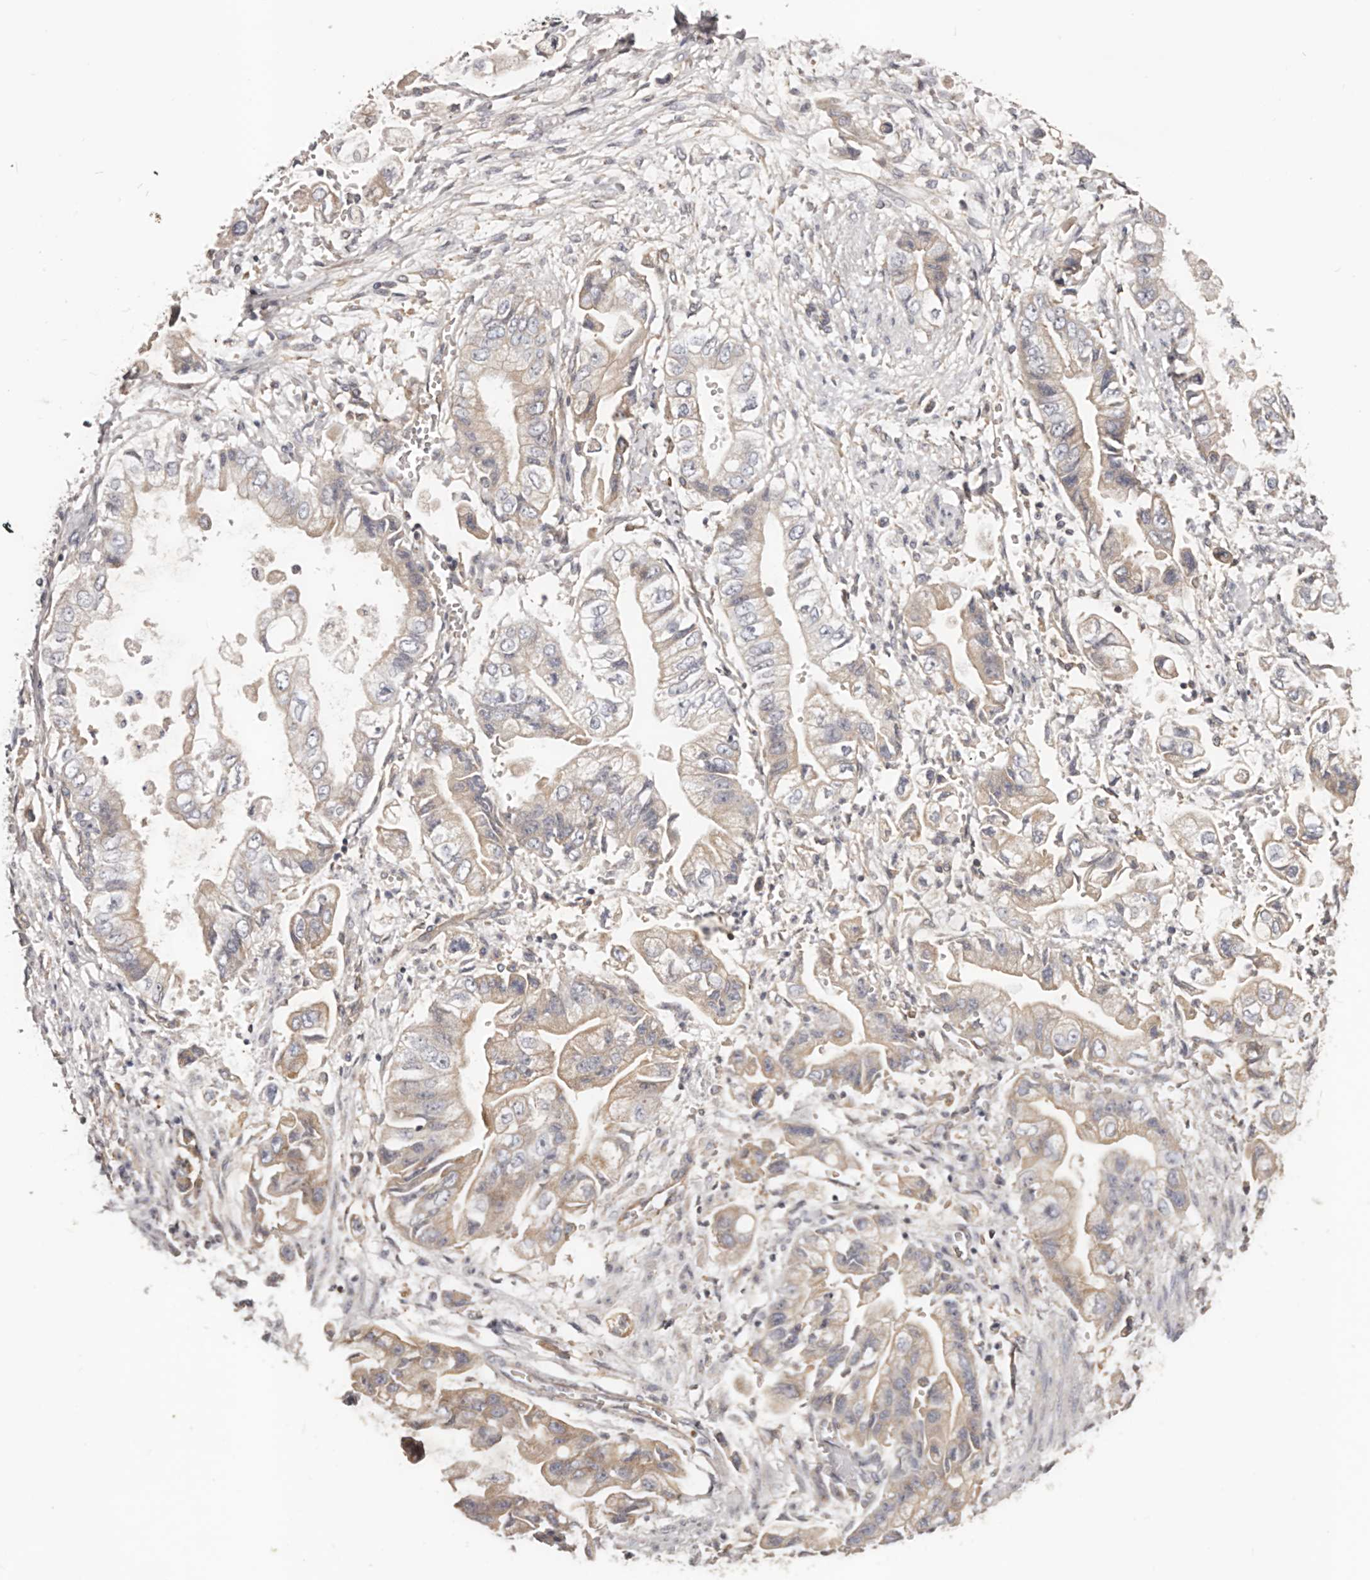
{"staining": {"intensity": "weak", "quantity": "25%-75%", "location": "cytoplasmic/membranous"}, "tissue": "stomach cancer", "cell_type": "Tumor cells", "image_type": "cancer", "snomed": [{"axis": "morphology", "description": "Adenocarcinoma, NOS"}, {"axis": "topography", "description": "Stomach"}], "caption": "Immunohistochemical staining of stomach adenocarcinoma reveals low levels of weak cytoplasmic/membranous positivity in approximately 25%-75% of tumor cells.", "gene": "DMRT2", "patient": {"sex": "male", "age": 62}}